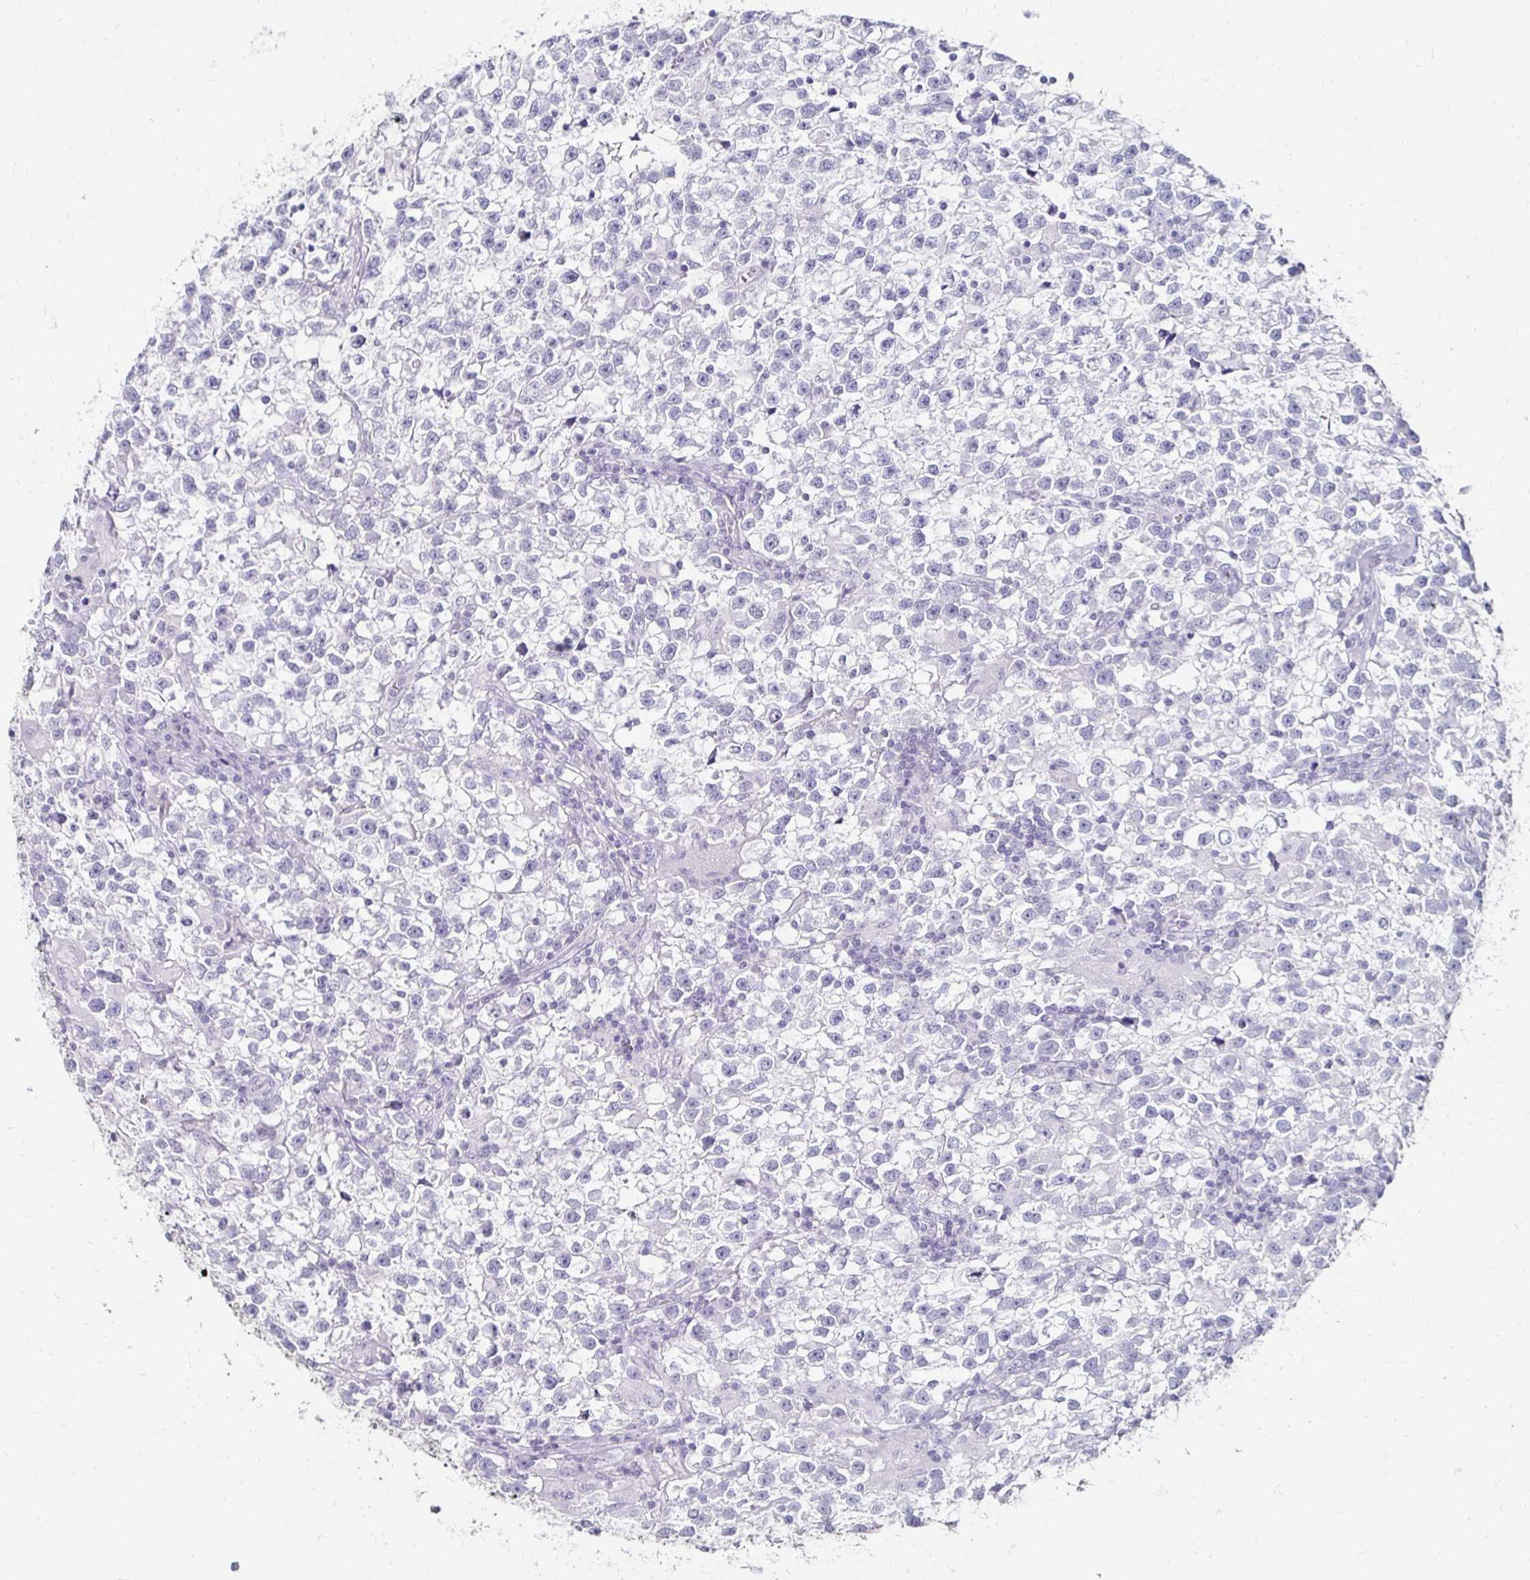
{"staining": {"intensity": "negative", "quantity": "none", "location": "none"}, "tissue": "testis cancer", "cell_type": "Tumor cells", "image_type": "cancer", "snomed": [{"axis": "morphology", "description": "Seminoma, NOS"}, {"axis": "topography", "description": "Testis"}], "caption": "Testis cancer (seminoma) was stained to show a protein in brown. There is no significant positivity in tumor cells.", "gene": "TOMM34", "patient": {"sex": "male", "age": 31}}